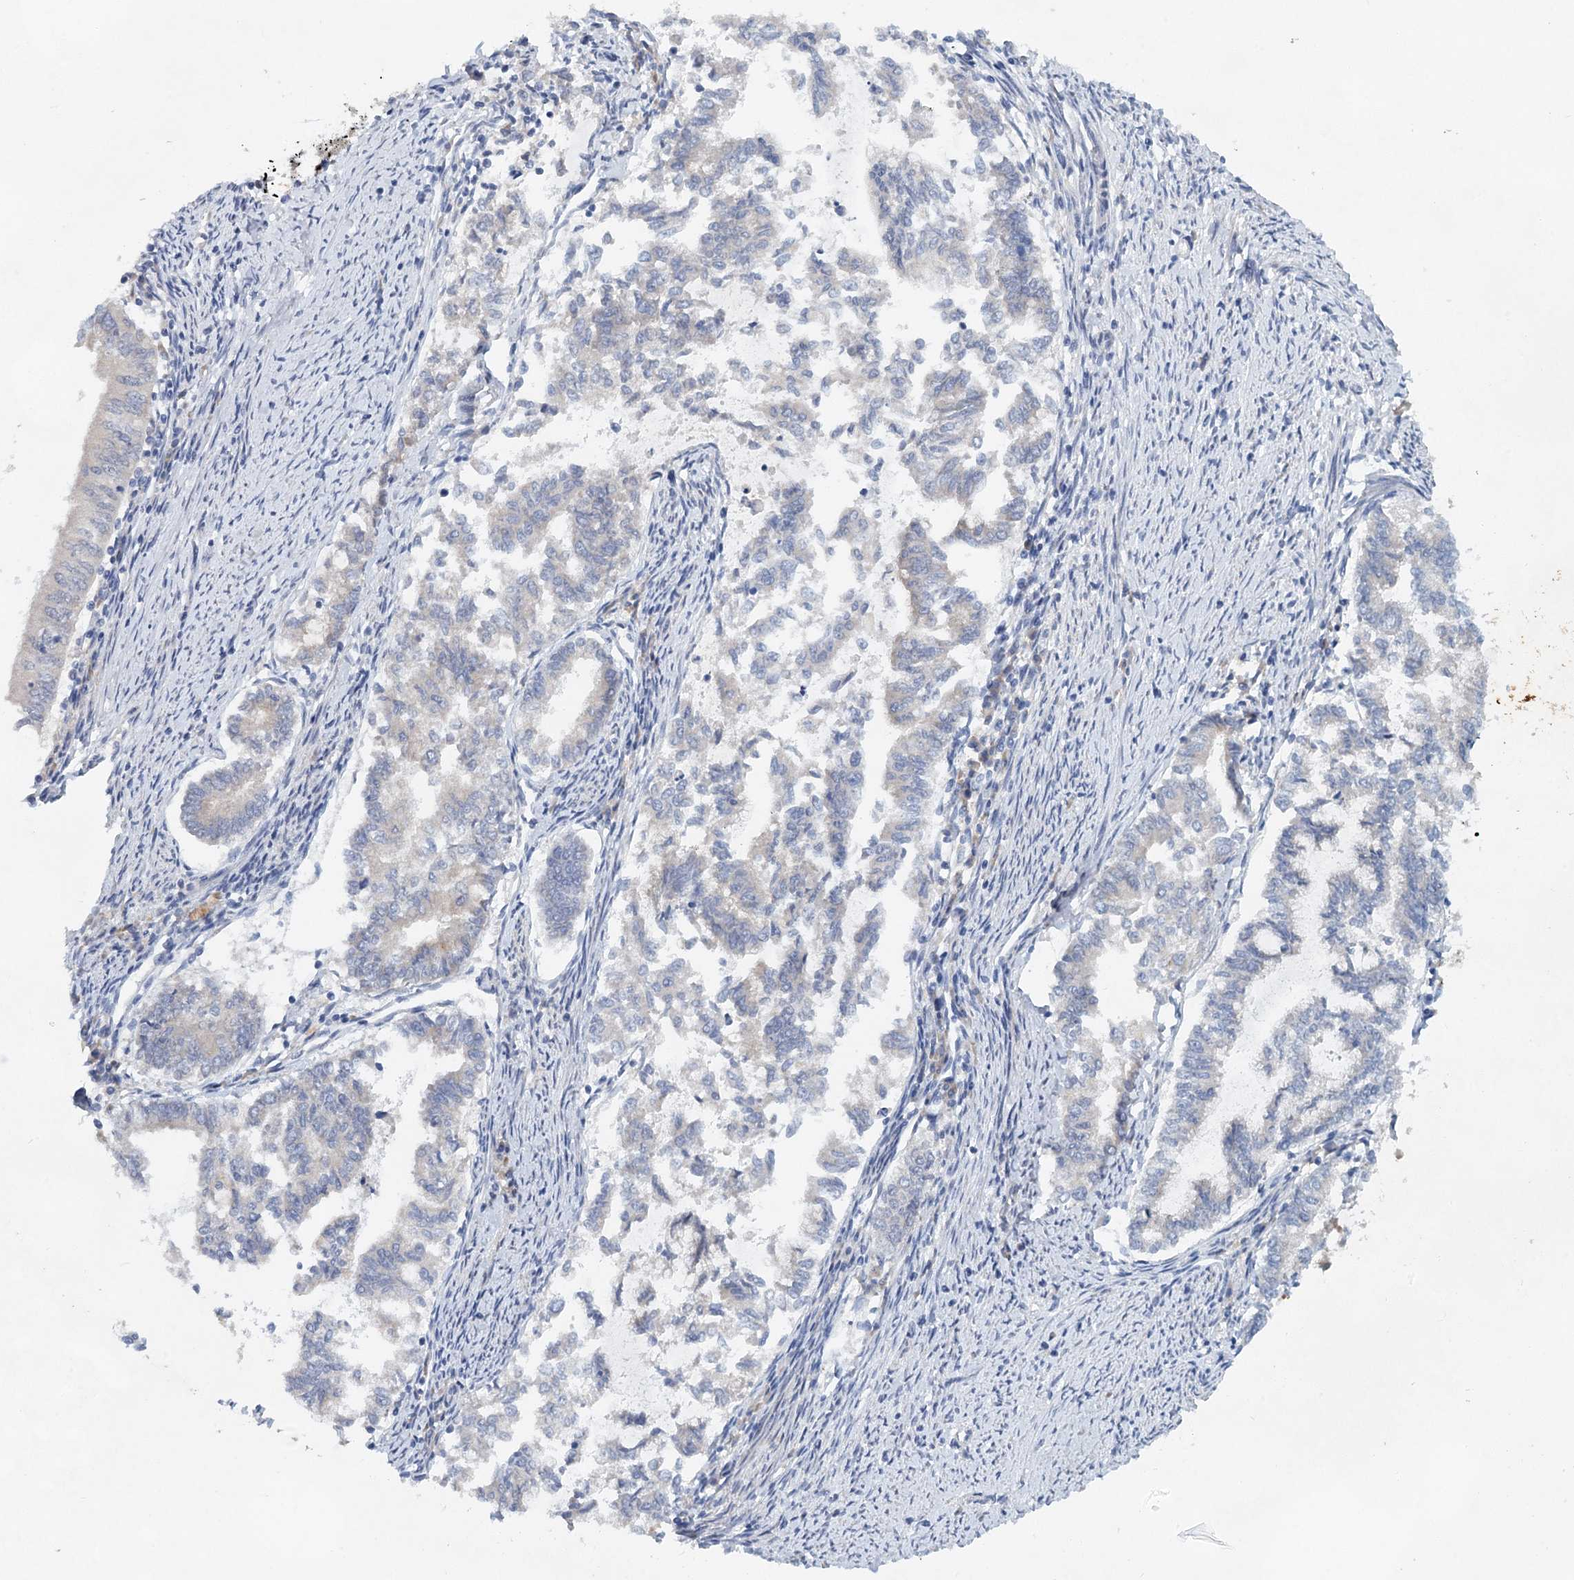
{"staining": {"intensity": "negative", "quantity": "none", "location": "none"}, "tissue": "endometrial cancer", "cell_type": "Tumor cells", "image_type": "cancer", "snomed": [{"axis": "morphology", "description": "Adenocarcinoma, NOS"}, {"axis": "topography", "description": "Endometrium"}], "caption": "A high-resolution photomicrograph shows IHC staining of endometrial adenocarcinoma, which reveals no significant positivity in tumor cells.", "gene": "BLTP1", "patient": {"sex": "female", "age": 79}}